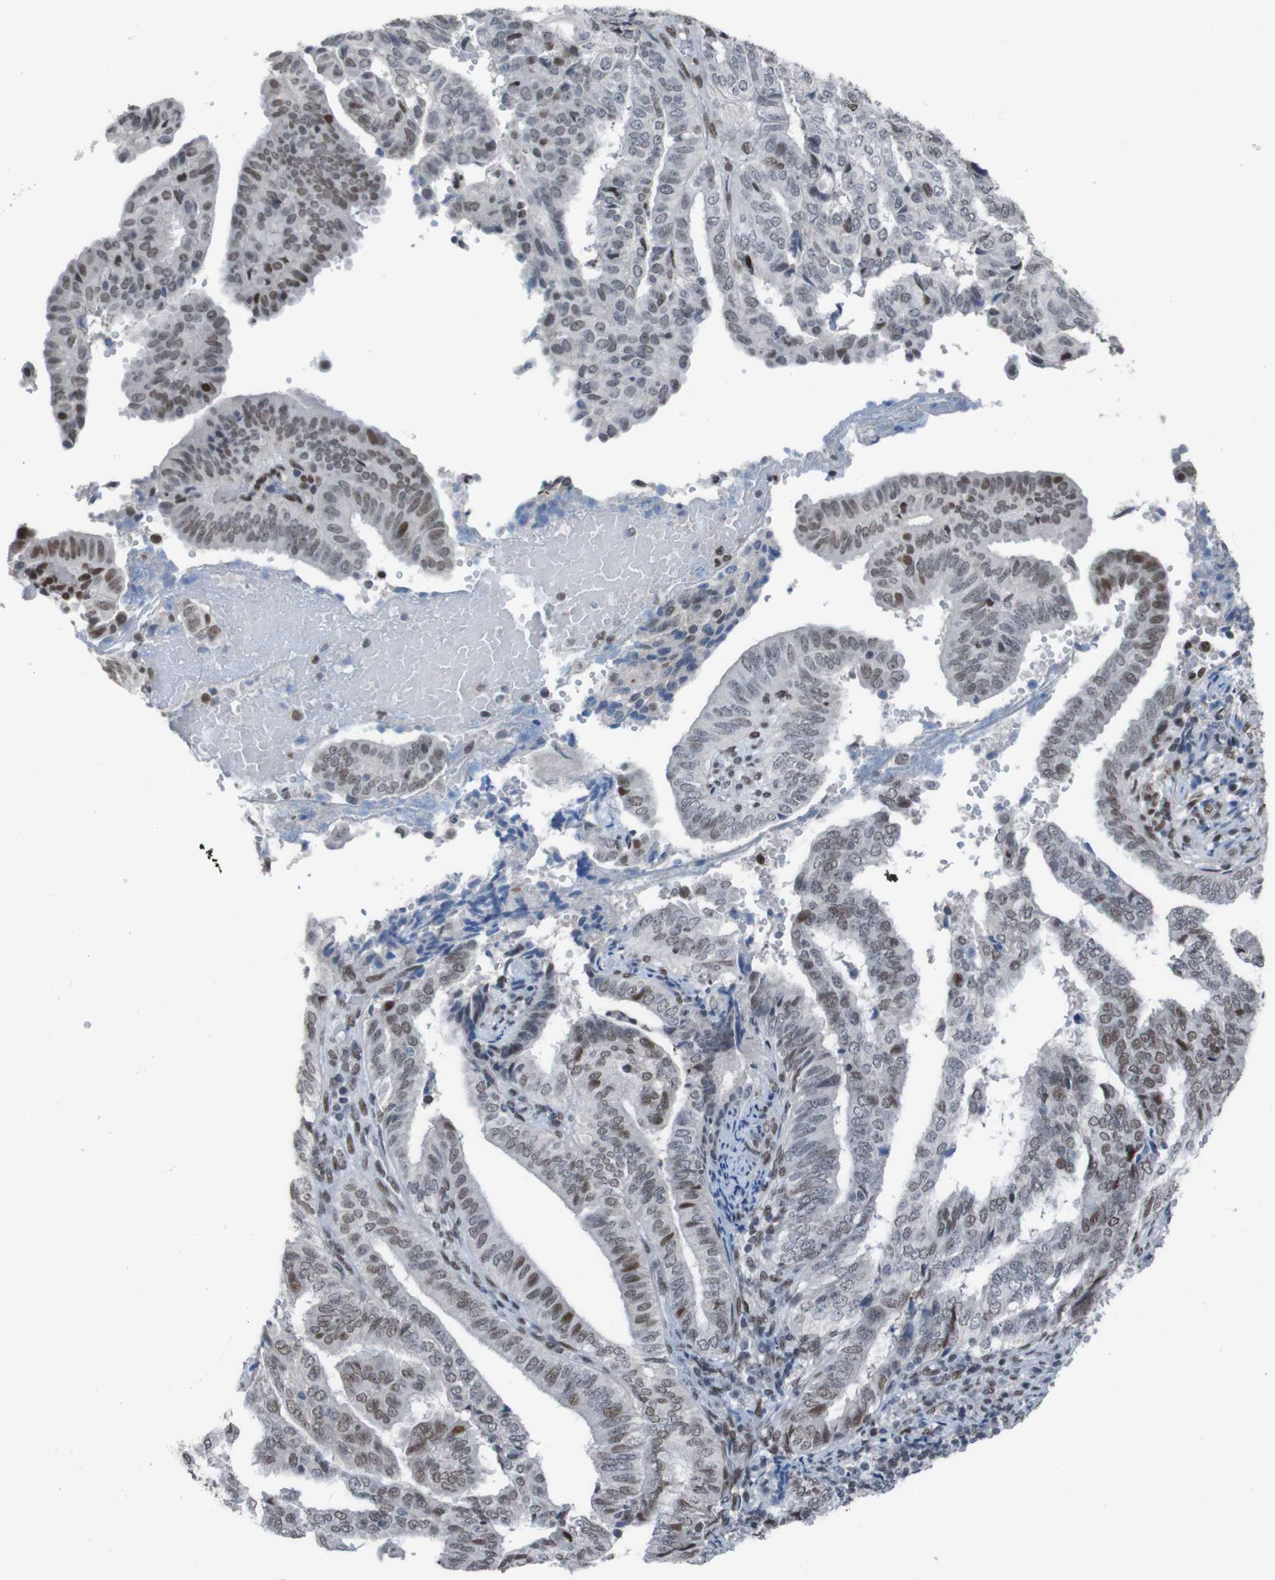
{"staining": {"intensity": "moderate", "quantity": ">75%", "location": "nuclear"}, "tissue": "endometrial cancer", "cell_type": "Tumor cells", "image_type": "cancer", "snomed": [{"axis": "morphology", "description": "Adenocarcinoma, NOS"}, {"axis": "topography", "description": "Endometrium"}], "caption": "Protein expression analysis of human endometrial cancer (adenocarcinoma) reveals moderate nuclear positivity in about >75% of tumor cells.", "gene": "PHF2", "patient": {"sex": "female", "age": 58}}